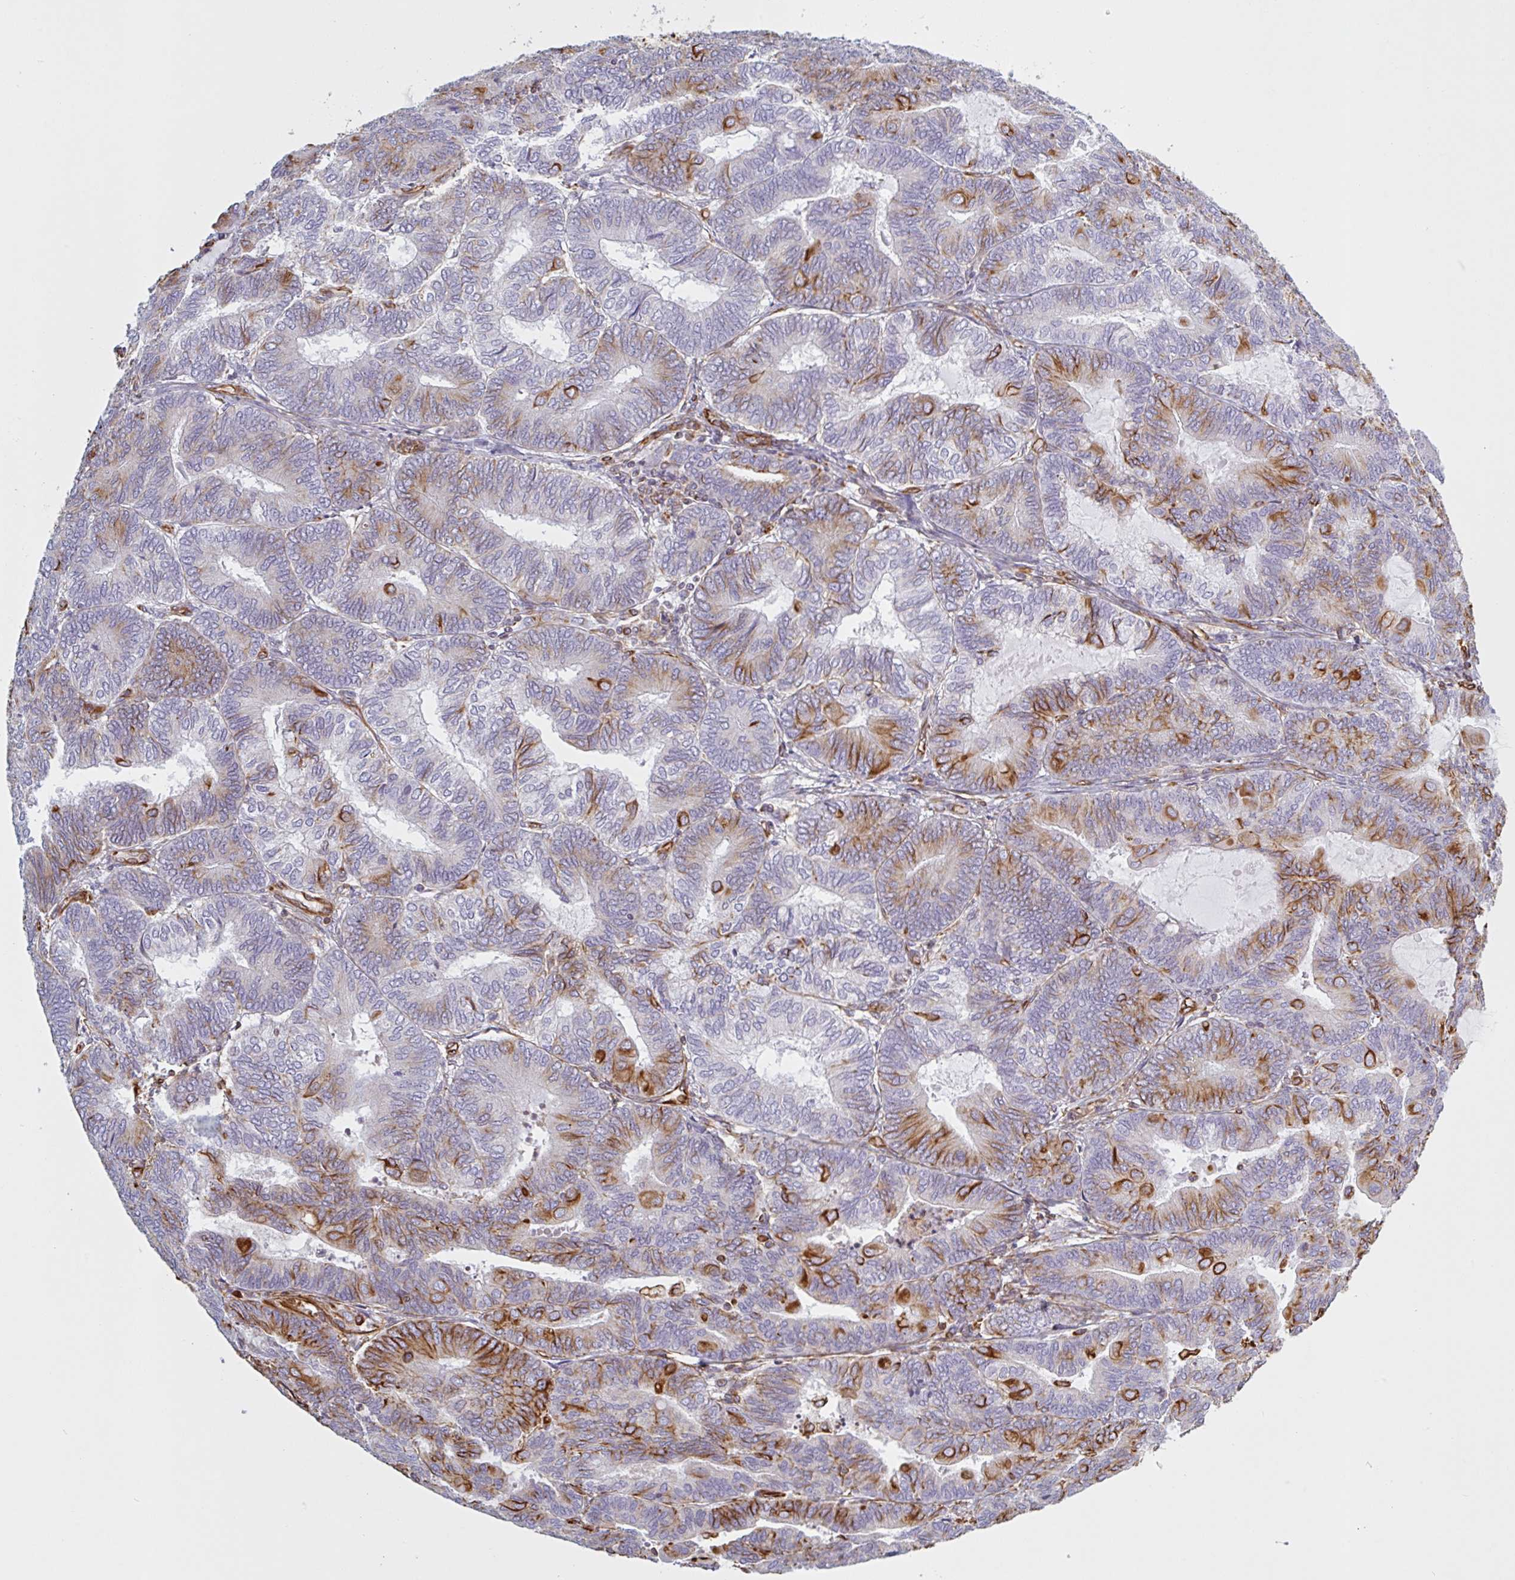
{"staining": {"intensity": "moderate", "quantity": "25%-75%", "location": "cytoplasmic/membranous"}, "tissue": "endometrial cancer", "cell_type": "Tumor cells", "image_type": "cancer", "snomed": [{"axis": "morphology", "description": "Adenocarcinoma, NOS"}, {"axis": "topography", "description": "Endometrium"}], "caption": "Approximately 25%-75% of tumor cells in human endometrial cancer demonstrate moderate cytoplasmic/membranous protein positivity as visualized by brown immunohistochemical staining.", "gene": "PPFIA1", "patient": {"sex": "female", "age": 81}}